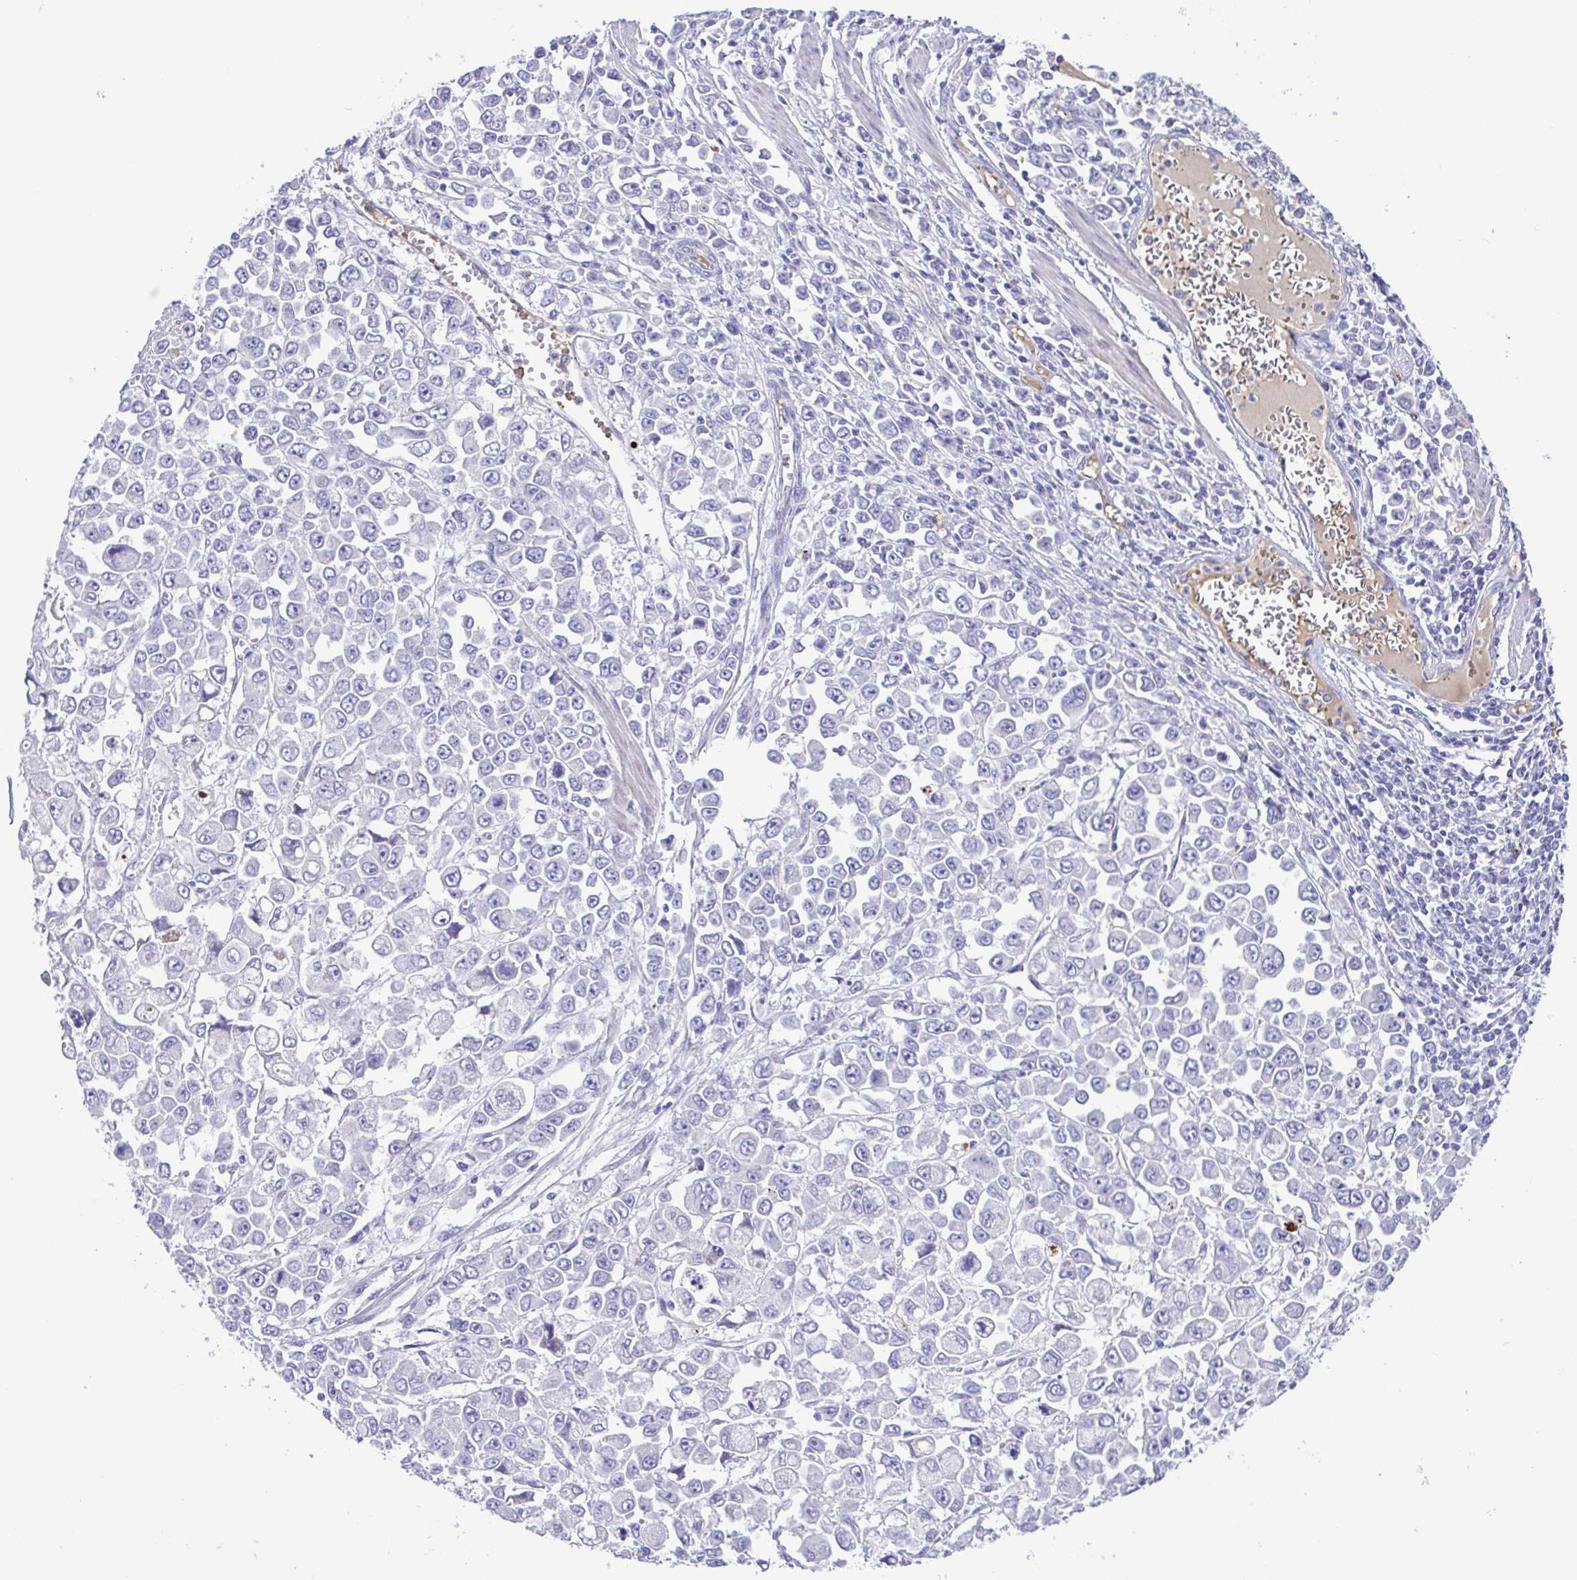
{"staining": {"intensity": "negative", "quantity": "none", "location": "none"}, "tissue": "stomach cancer", "cell_type": "Tumor cells", "image_type": "cancer", "snomed": [{"axis": "morphology", "description": "Adenocarcinoma, NOS"}, {"axis": "topography", "description": "Stomach, upper"}], "caption": "High power microscopy histopathology image of an immunohistochemistry (IHC) micrograph of adenocarcinoma (stomach), revealing no significant staining in tumor cells.", "gene": "GABBR2", "patient": {"sex": "male", "age": 70}}